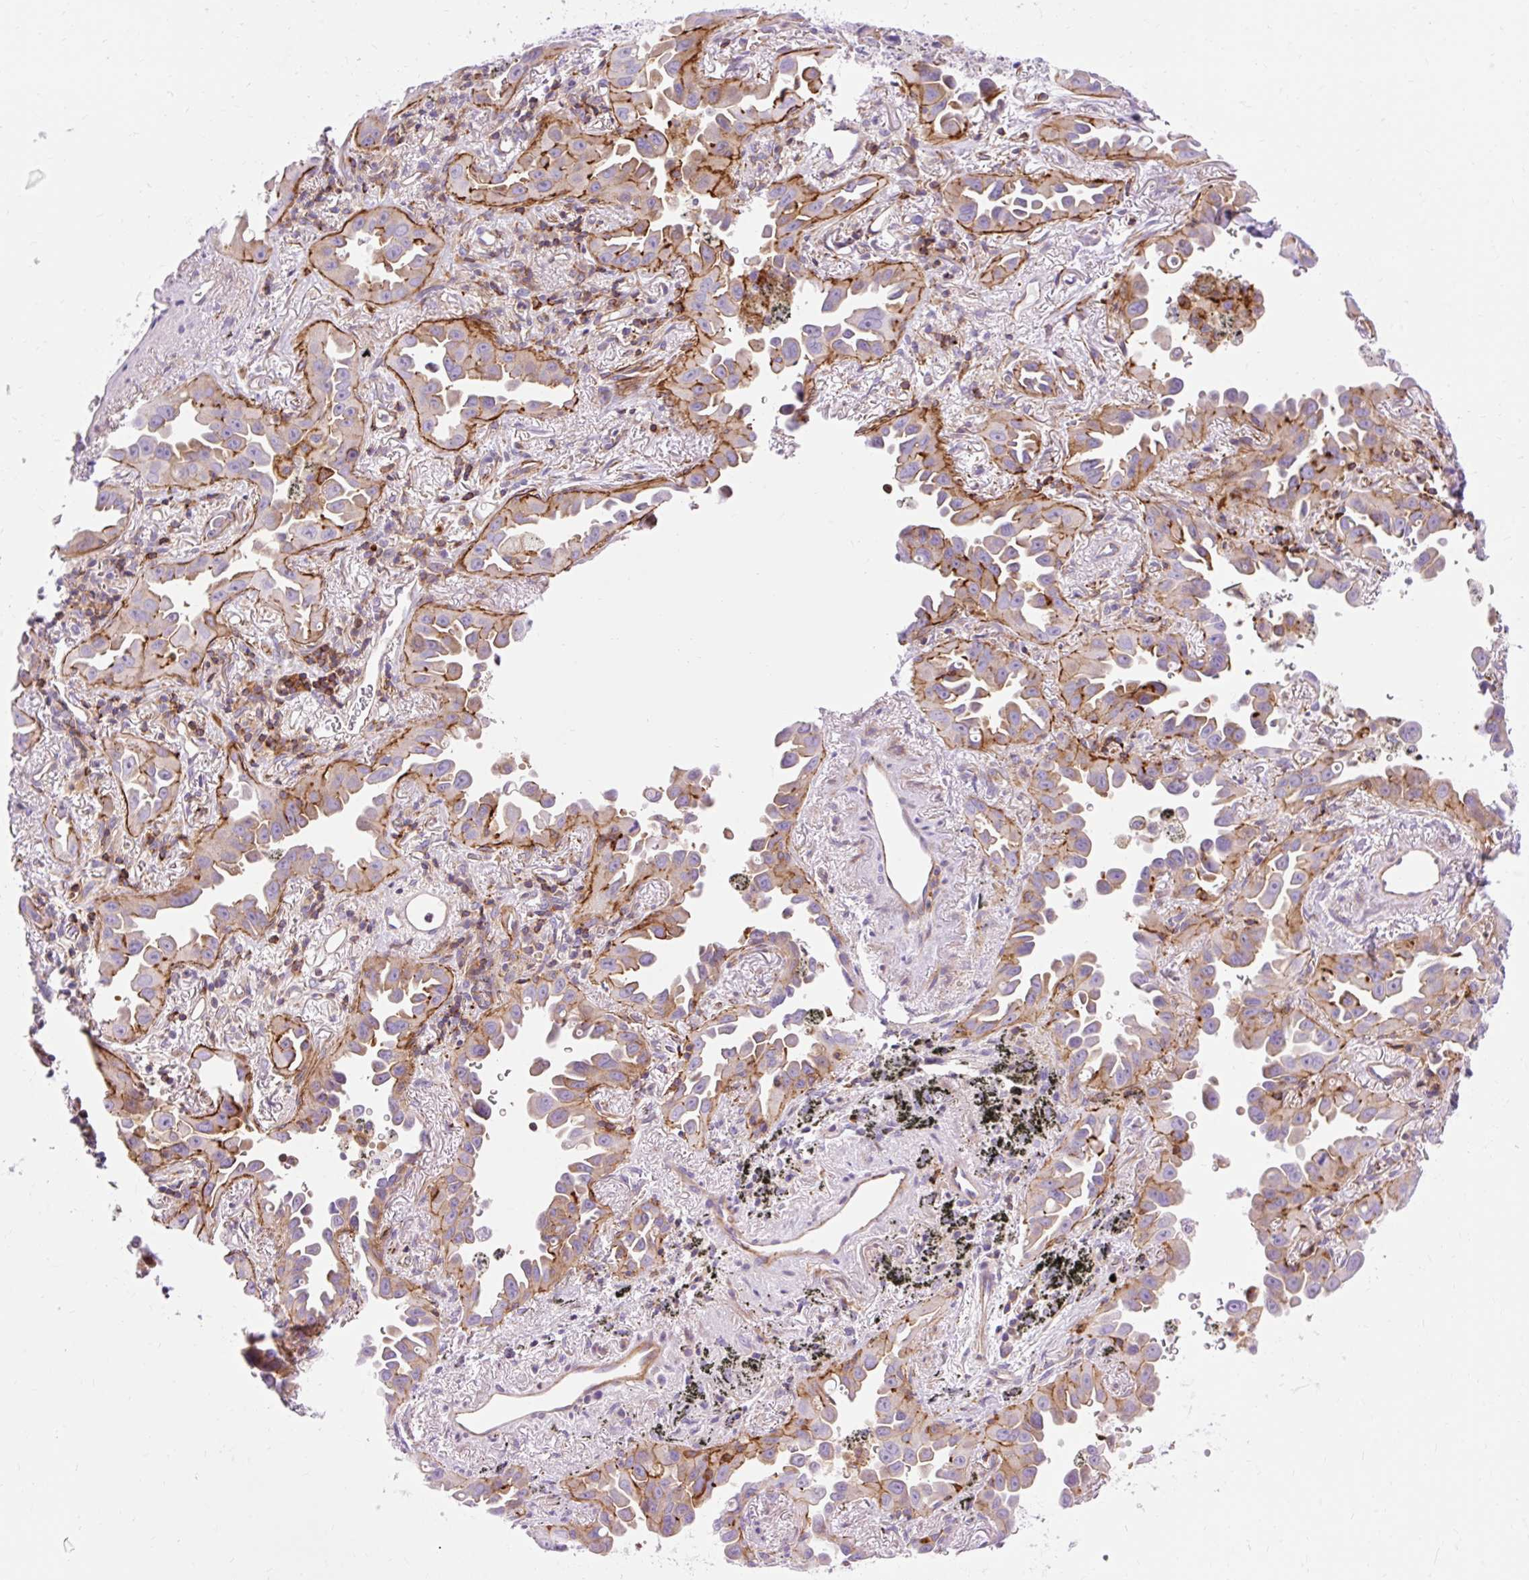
{"staining": {"intensity": "moderate", "quantity": "<25%", "location": "cytoplasmic/membranous"}, "tissue": "lung cancer", "cell_type": "Tumor cells", "image_type": "cancer", "snomed": [{"axis": "morphology", "description": "Adenocarcinoma, NOS"}, {"axis": "topography", "description": "Lung"}], "caption": "Lung cancer (adenocarcinoma) stained with a protein marker demonstrates moderate staining in tumor cells.", "gene": "CORO7-PAM16", "patient": {"sex": "male", "age": 68}}